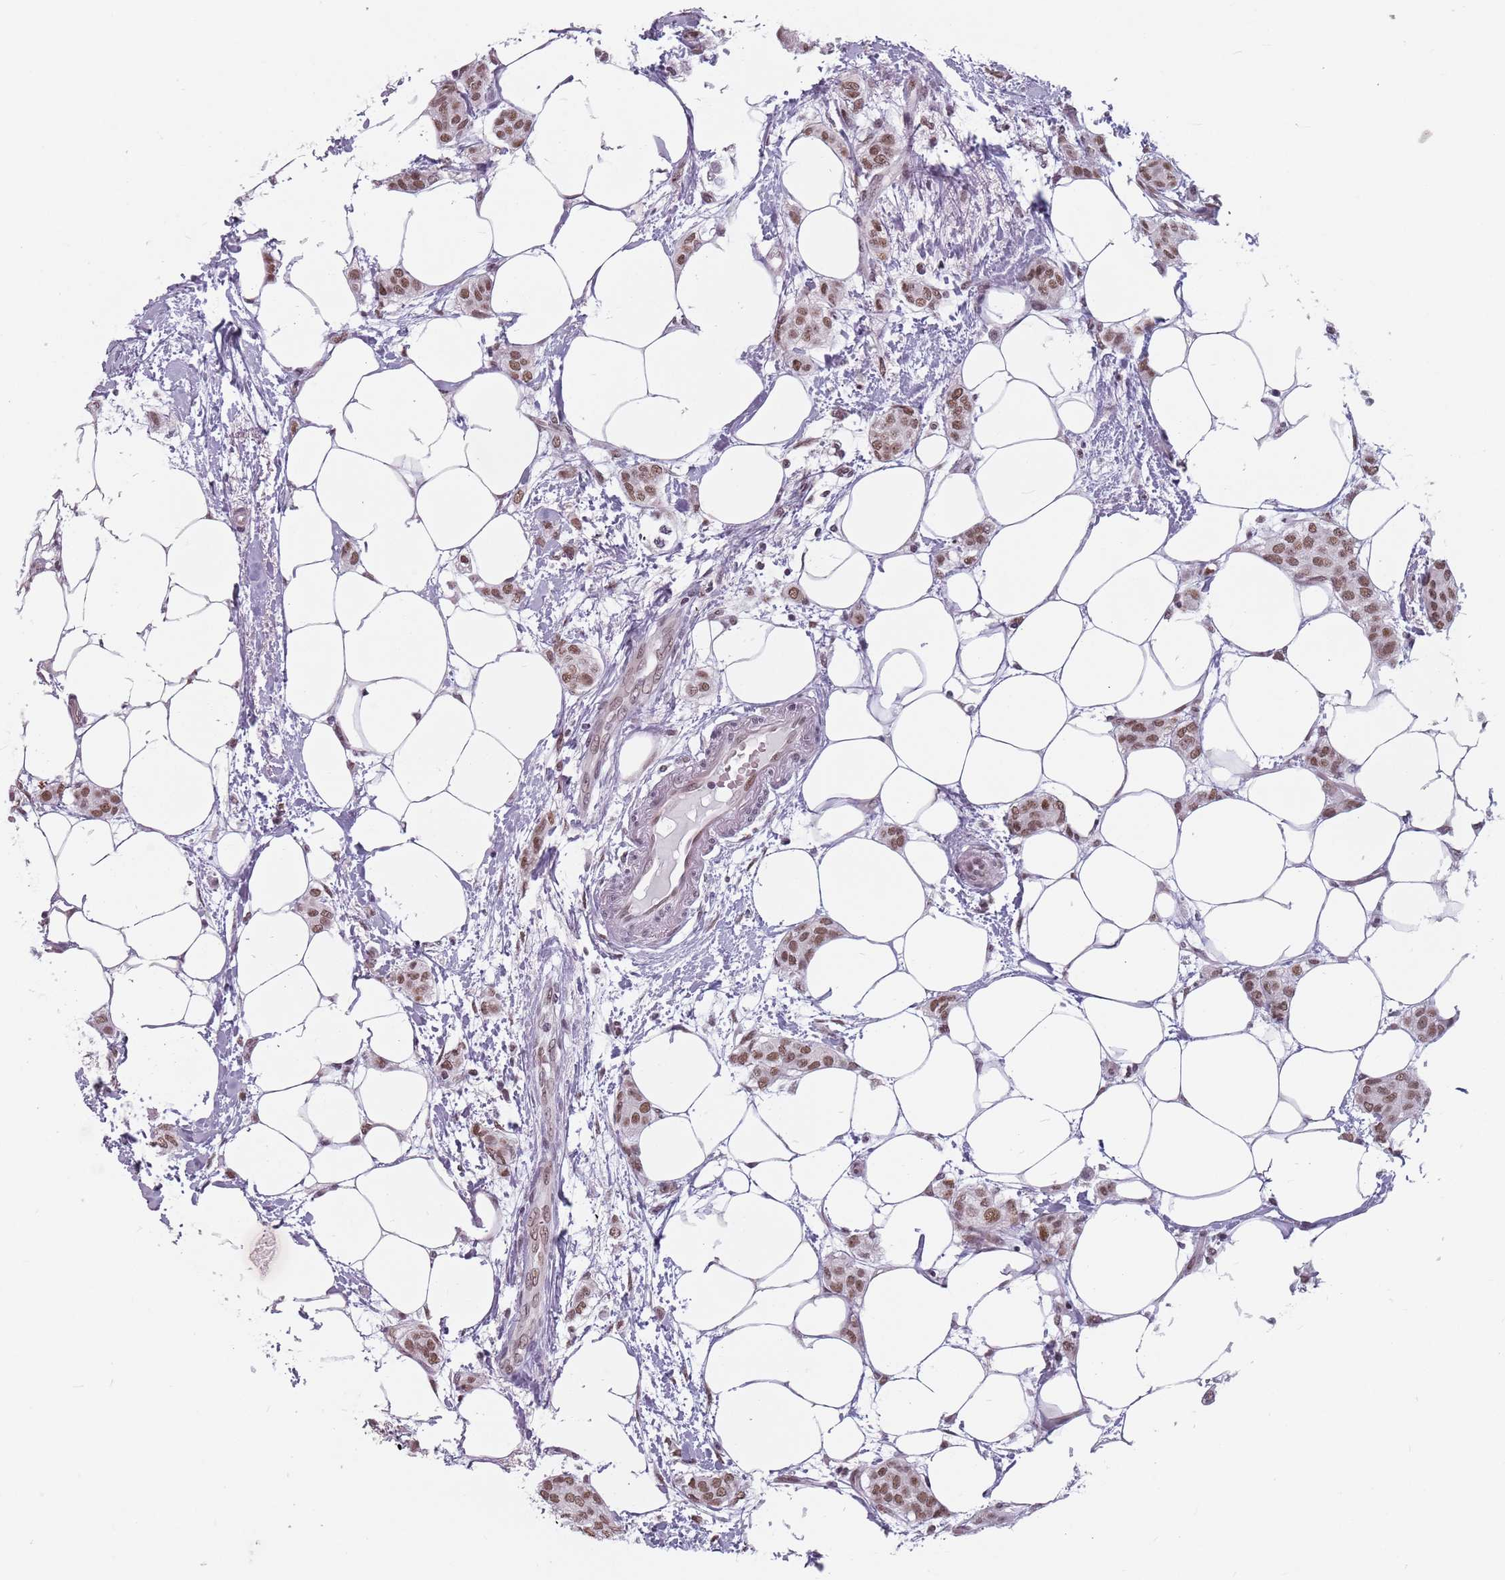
{"staining": {"intensity": "moderate", "quantity": ">75%", "location": "nuclear"}, "tissue": "breast cancer", "cell_type": "Tumor cells", "image_type": "cancer", "snomed": [{"axis": "morphology", "description": "Duct carcinoma"}, {"axis": "topography", "description": "Breast"}], "caption": "This image demonstrates IHC staining of infiltrating ductal carcinoma (breast), with medium moderate nuclear positivity in about >75% of tumor cells.", "gene": "PTCHD1", "patient": {"sex": "female", "age": 72}}